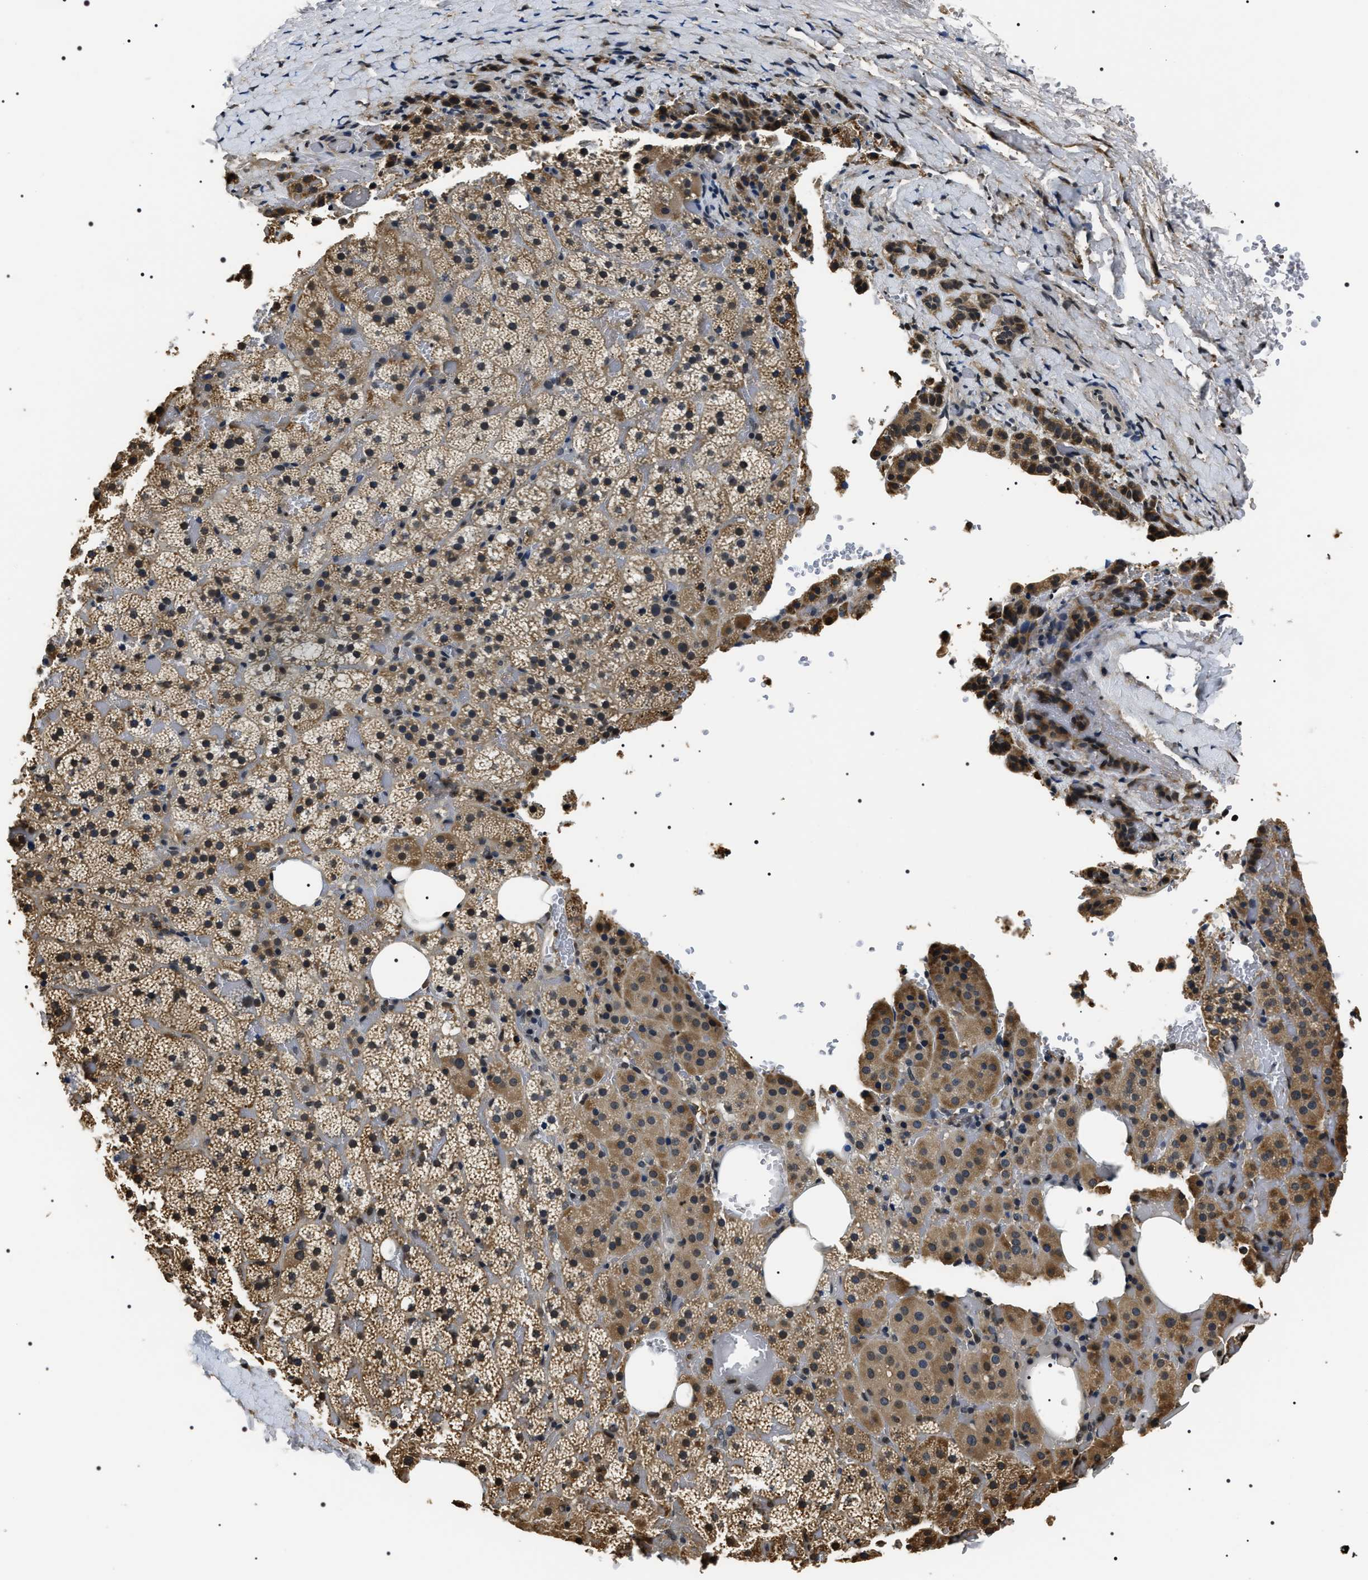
{"staining": {"intensity": "moderate", "quantity": ">75%", "location": "cytoplasmic/membranous"}, "tissue": "adrenal gland", "cell_type": "Glandular cells", "image_type": "normal", "snomed": [{"axis": "morphology", "description": "Normal tissue, NOS"}, {"axis": "topography", "description": "Adrenal gland"}], "caption": "Immunohistochemistry (IHC) of normal adrenal gland reveals medium levels of moderate cytoplasmic/membranous positivity in about >75% of glandular cells.", "gene": "ARHGAP22", "patient": {"sex": "female", "age": 59}}